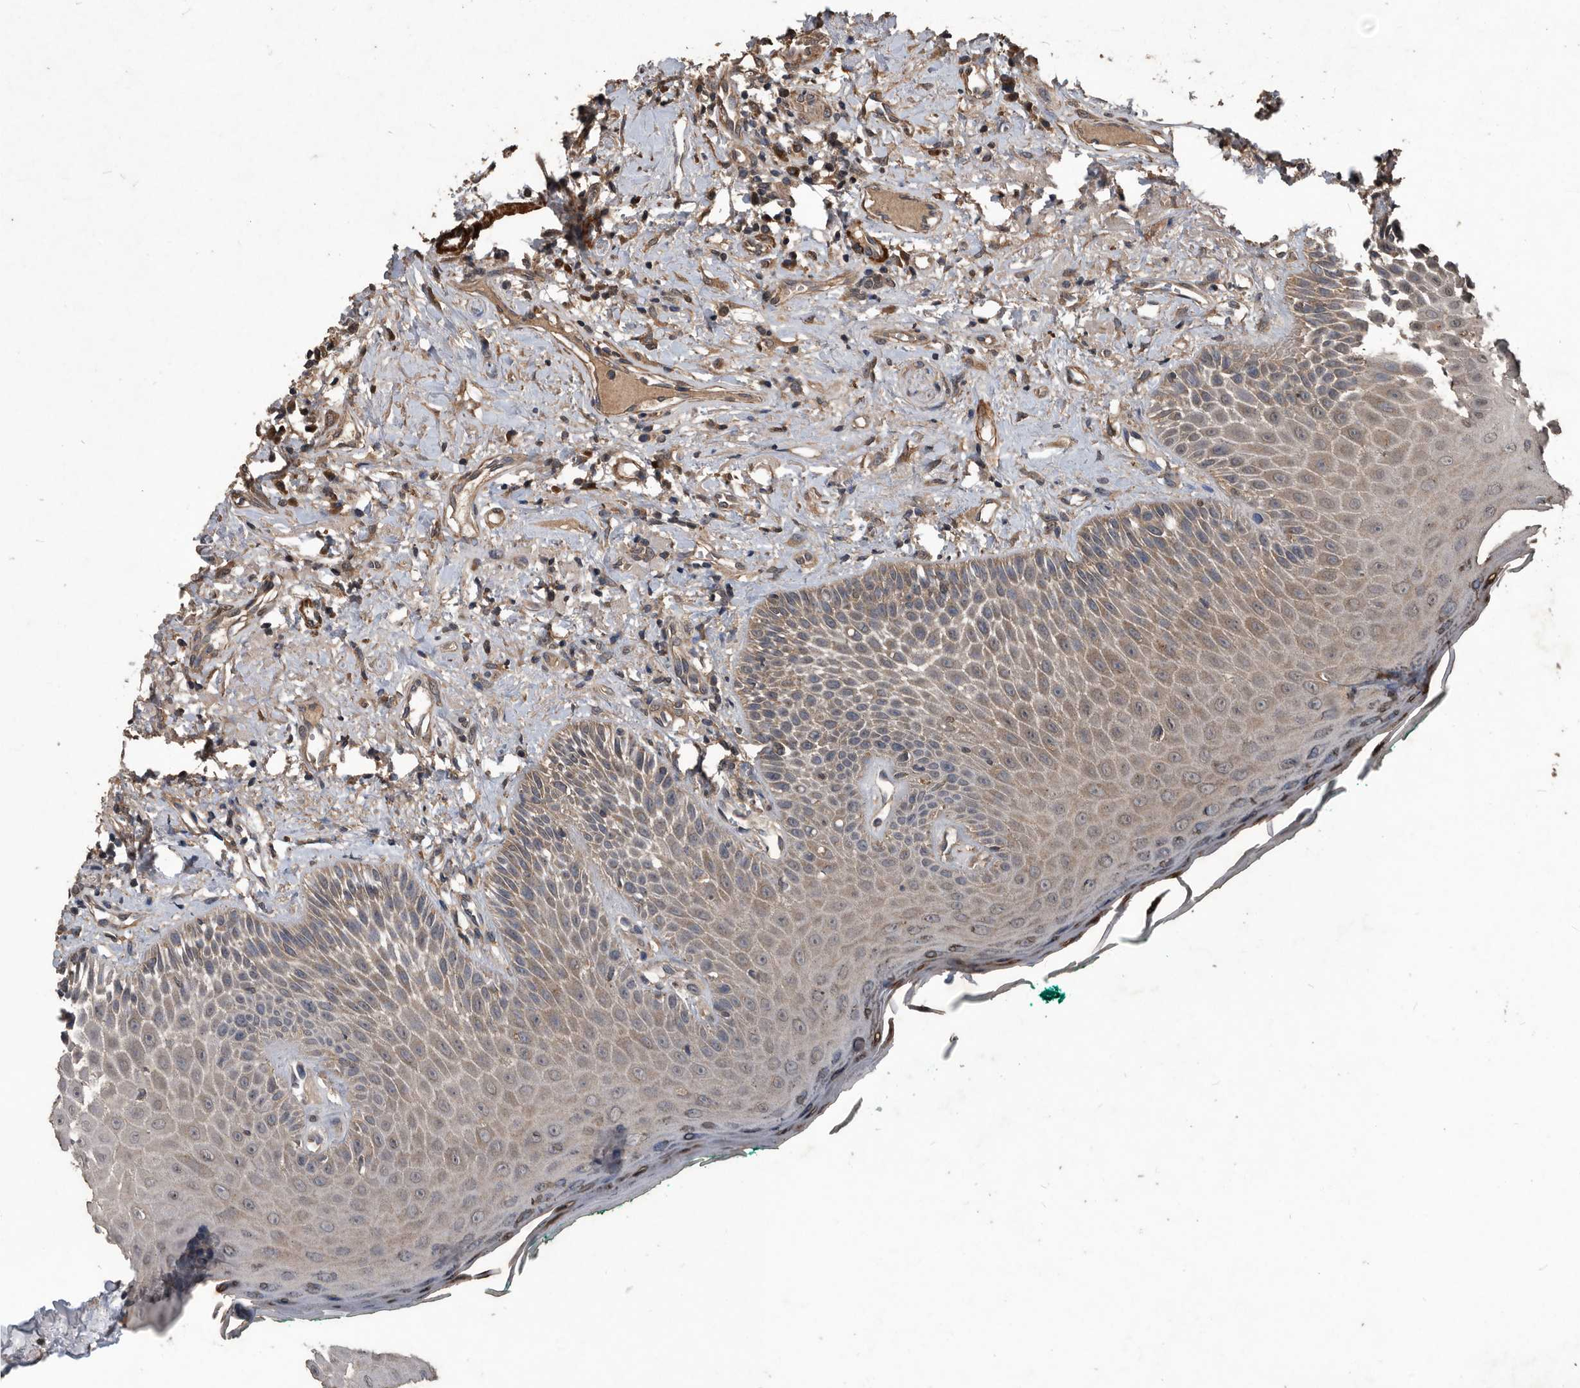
{"staining": {"intensity": "moderate", "quantity": "25%-75%", "location": "cytoplasmic/membranous"}, "tissue": "oral mucosa", "cell_type": "Squamous epithelial cells", "image_type": "normal", "snomed": [{"axis": "morphology", "description": "Normal tissue, NOS"}, {"axis": "topography", "description": "Oral tissue"}], "caption": "A brown stain shows moderate cytoplasmic/membranous expression of a protein in squamous epithelial cells of normal human oral mucosa.", "gene": "NRBP1", "patient": {"sex": "female", "age": 70}}